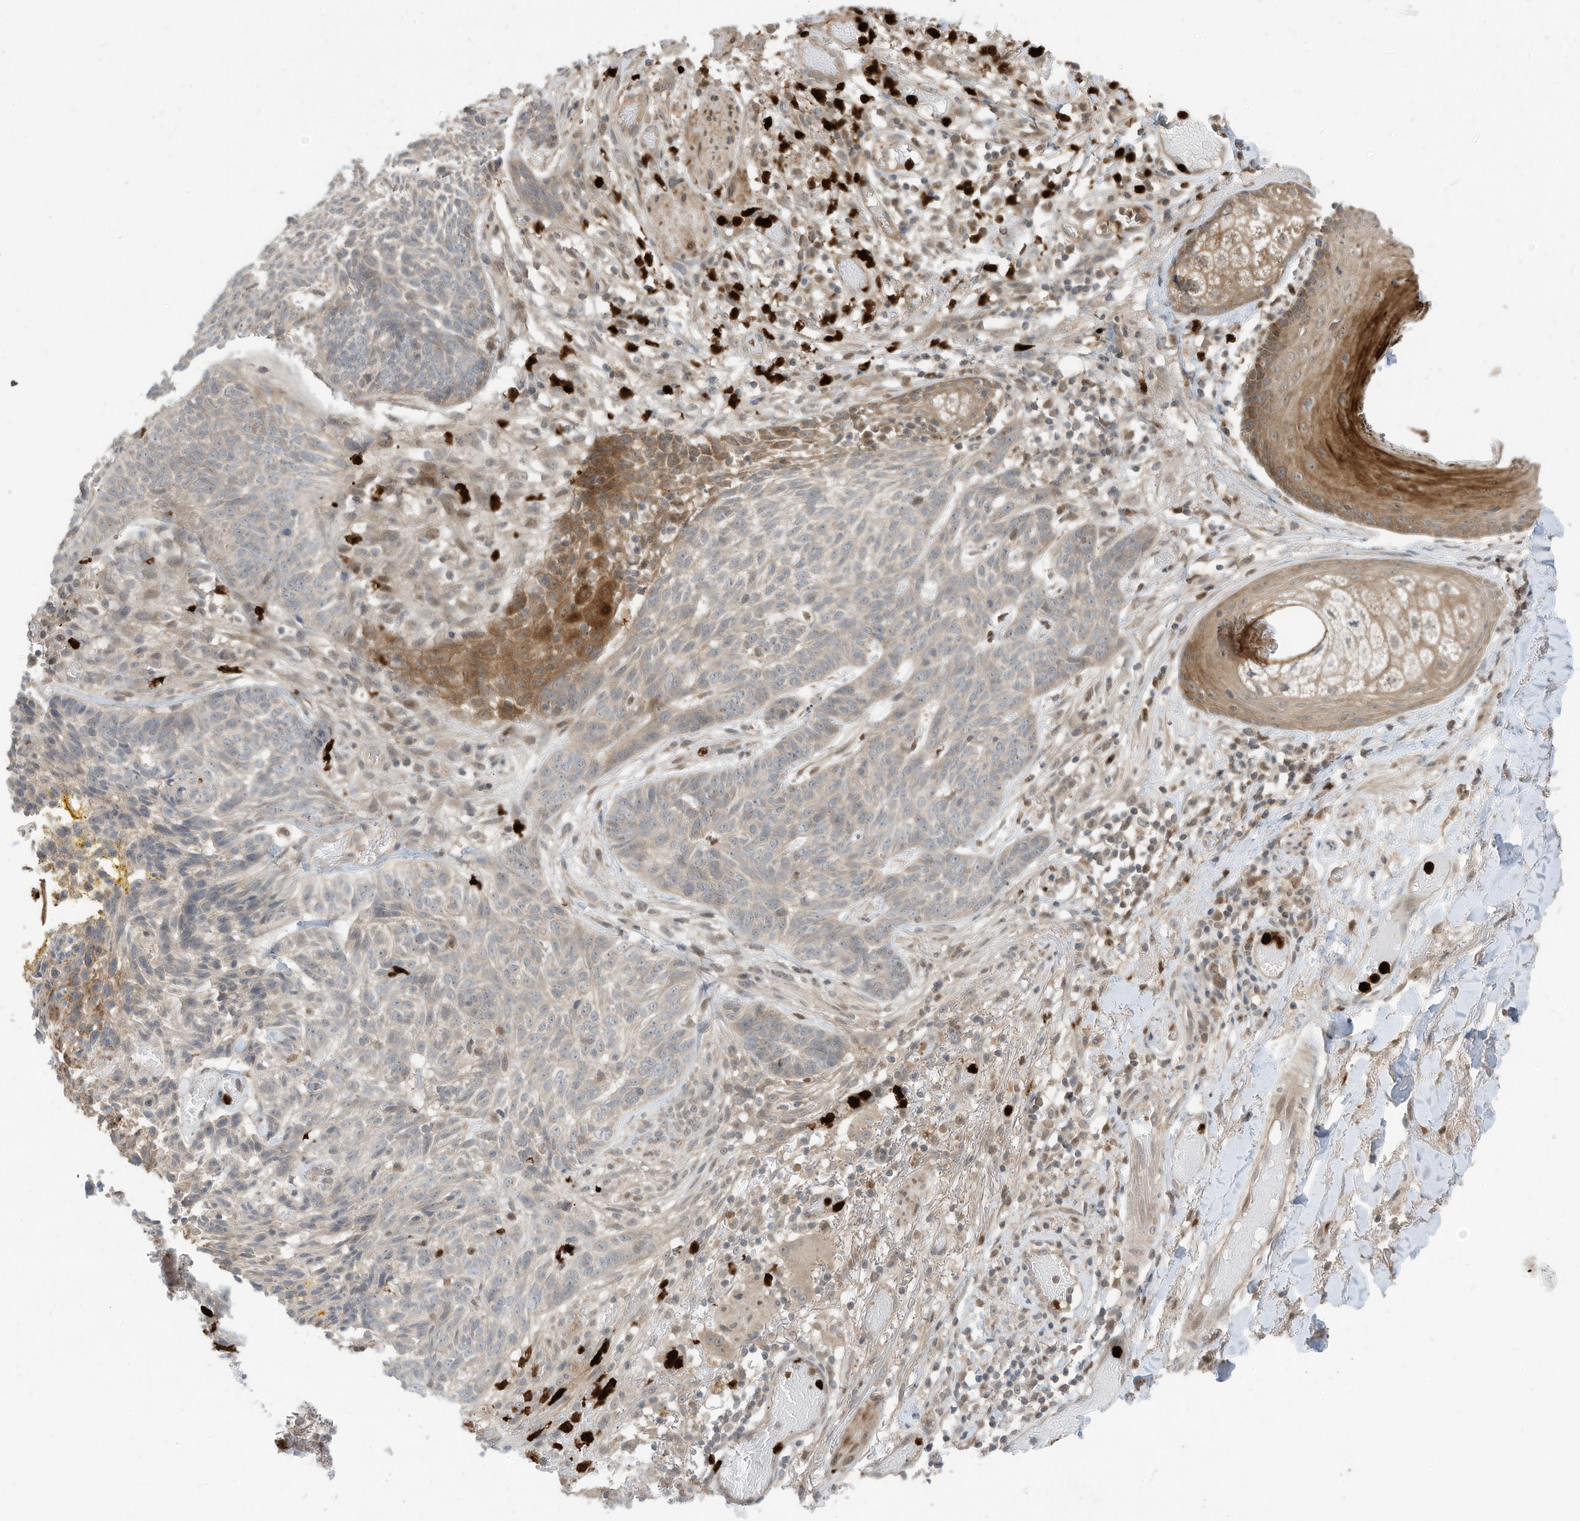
{"staining": {"intensity": "moderate", "quantity": "<25%", "location": "cytoplasmic/membranous"}, "tissue": "skin cancer", "cell_type": "Tumor cells", "image_type": "cancer", "snomed": [{"axis": "morphology", "description": "Normal tissue, NOS"}, {"axis": "morphology", "description": "Basal cell carcinoma"}, {"axis": "topography", "description": "Skin"}], "caption": "Basal cell carcinoma (skin) stained with DAB immunohistochemistry exhibits low levels of moderate cytoplasmic/membranous staining in about <25% of tumor cells.", "gene": "CNKSR1", "patient": {"sex": "male", "age": 64}}